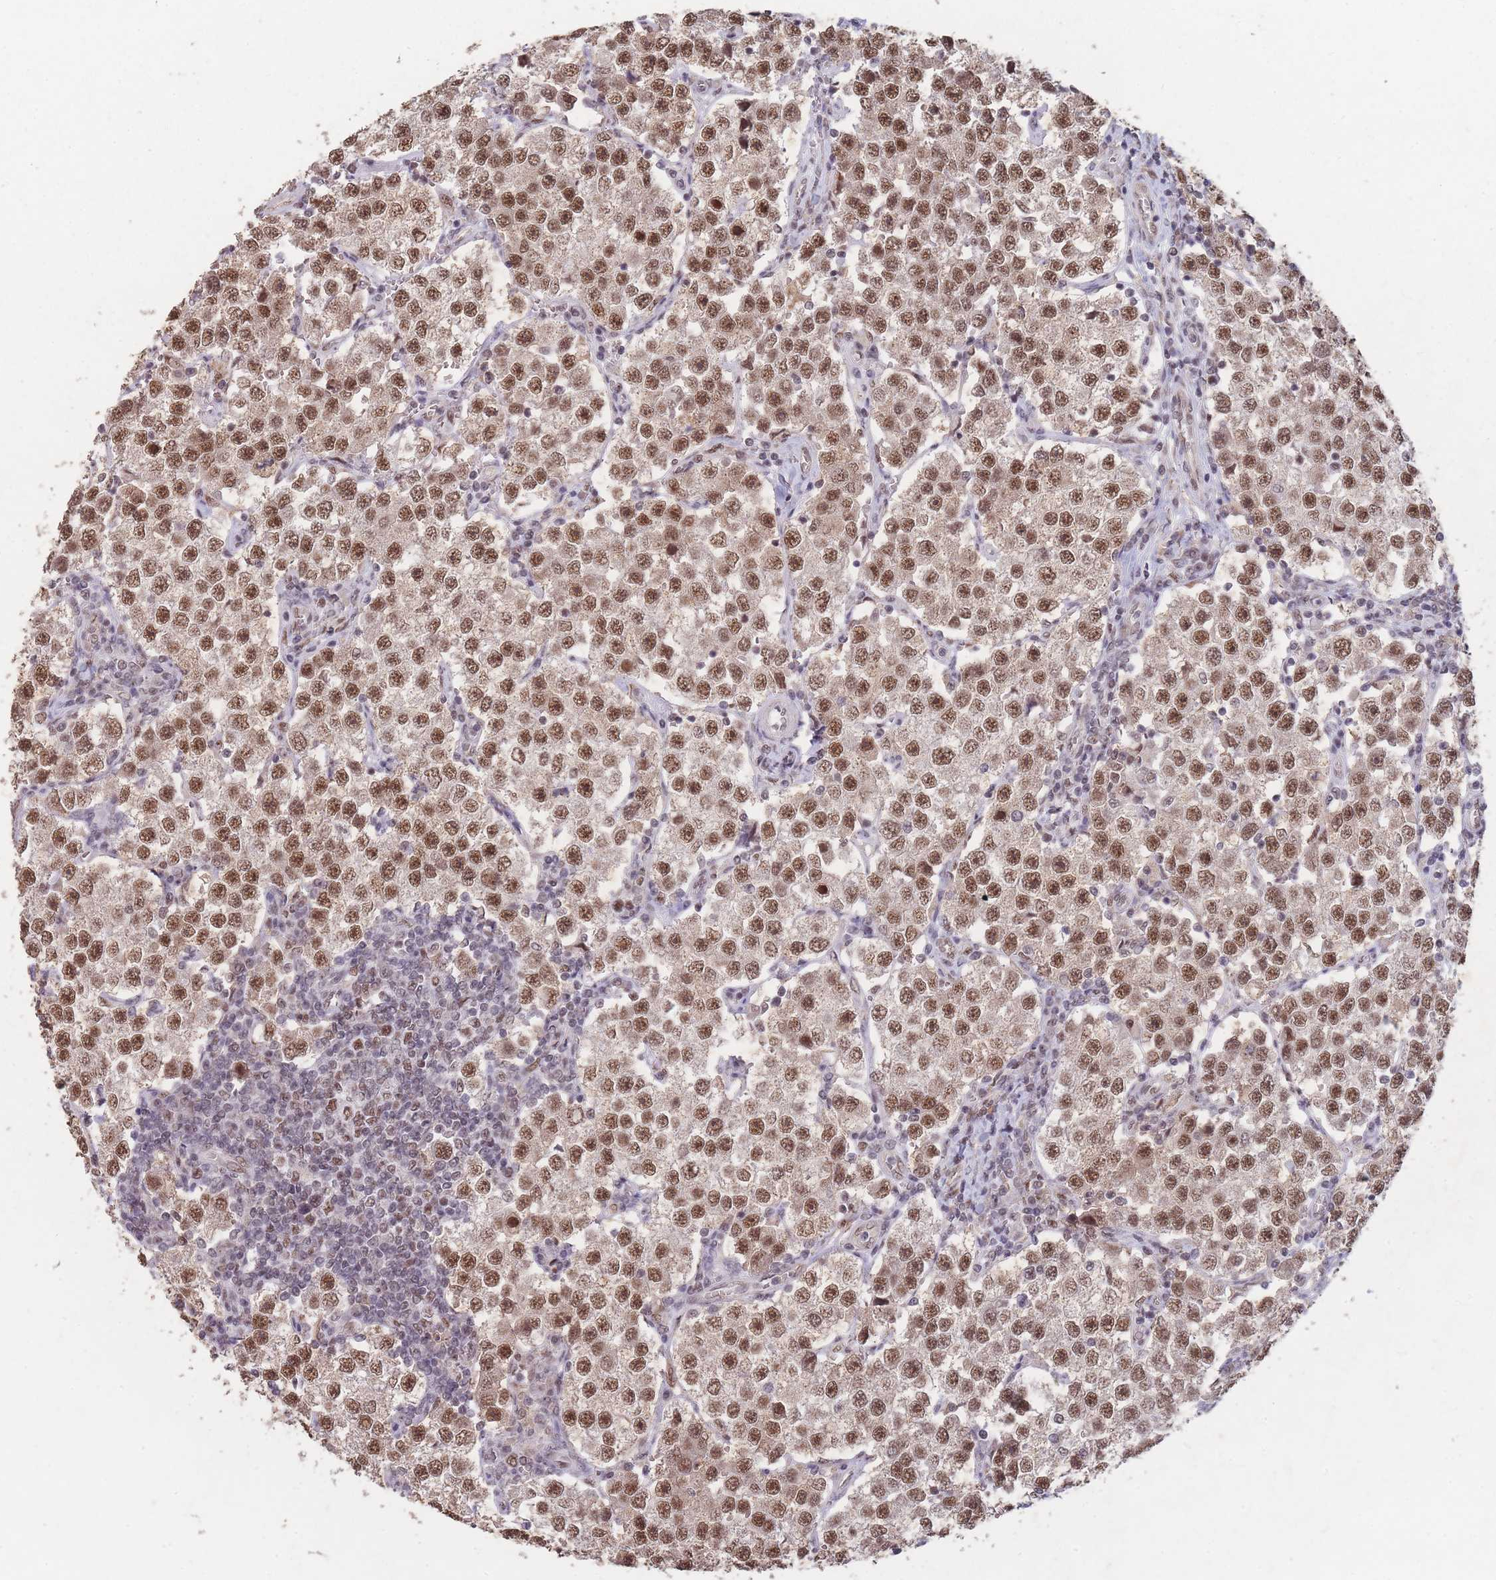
{"staining": {"intensity": "strong", "quantity": ">75%", "location": "nuclear"}, "tissue": "testis cancer", "cell_type": "Tumor cells", "image_type": "cancer", "snomed": [{"axis": "morphology", "description": "Seminoma, NOS"}, {"axis": "topography", "description": "Testis"}], "caption": "A brown stain shows strong nuclear expression of a protein in testis cancer (seminoma) tumor cells. Using DAB (3,3'-diaminobenzidine) (brown) and hematoxylin (blue) stains, captured at high magnification using brightfield microscopy.", "gene": "SNRPA1", "patient": {"sex": "male", "age": 37}}